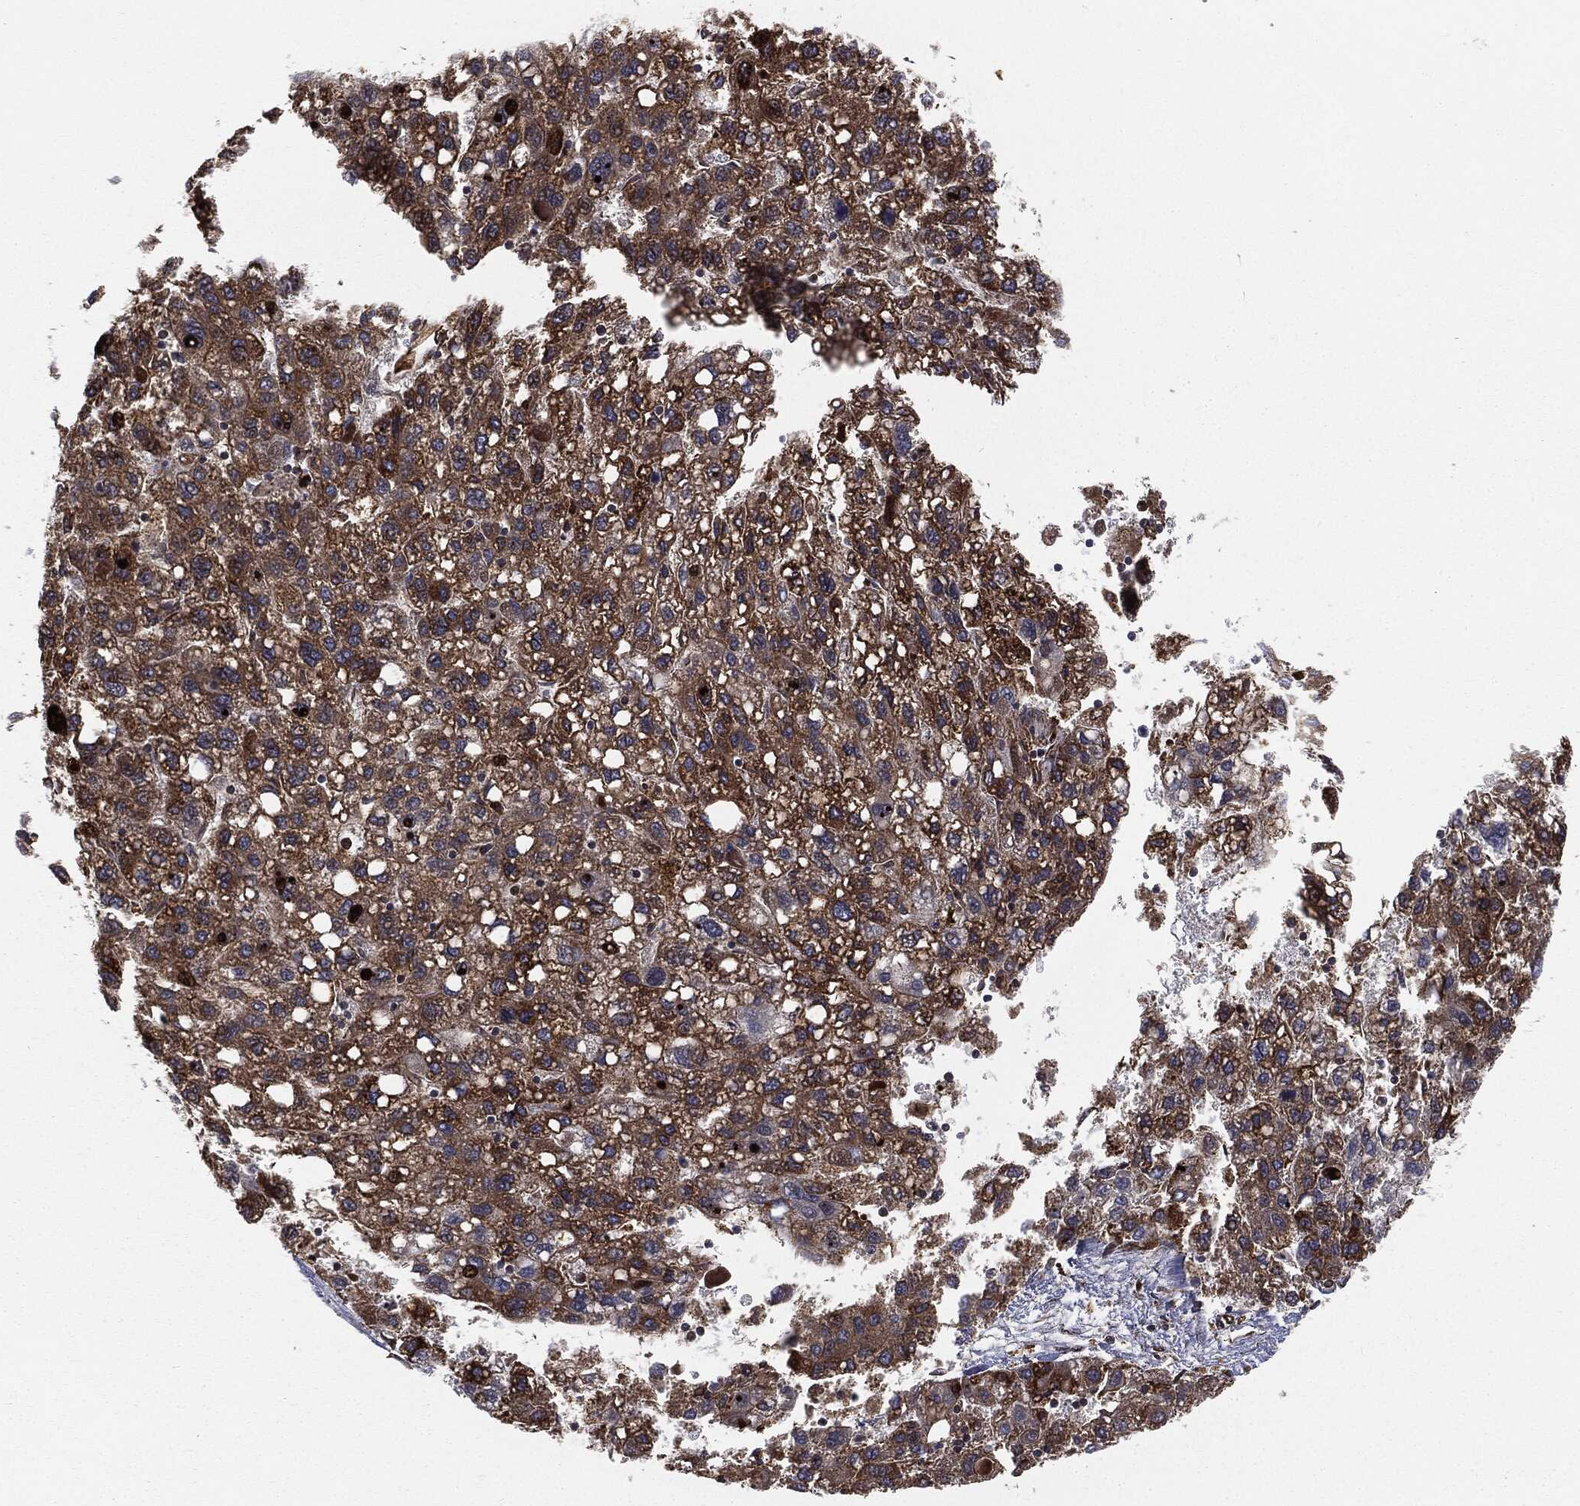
{"staining": {"intensity": "strong", "quantity": ">75%", "location": "cytoplasmic/membranous"}, "tissue": "liver cancer", "cell_type": "Tumor cells", "image_type": "cancer", "snomed": [{"axis": "morphology", "description": "Carcinoma, Hepatocellular, NOS"}, {"axis": "topography", "description": "Liver"}], "caption": "The image reveals immunohistochemical staining of liver cancer. There is strong cytoplasmic/membranous positivity is seen in about >75% of tumor cells. The staining is performed using DAB (3,3'-diaminobenzidine) brown chromogen to label protein expression. The nuclei are counter-stained blue using hematoxylin.", "gene": "CYLD", "patient": {"sex": "female", "age": 82}}